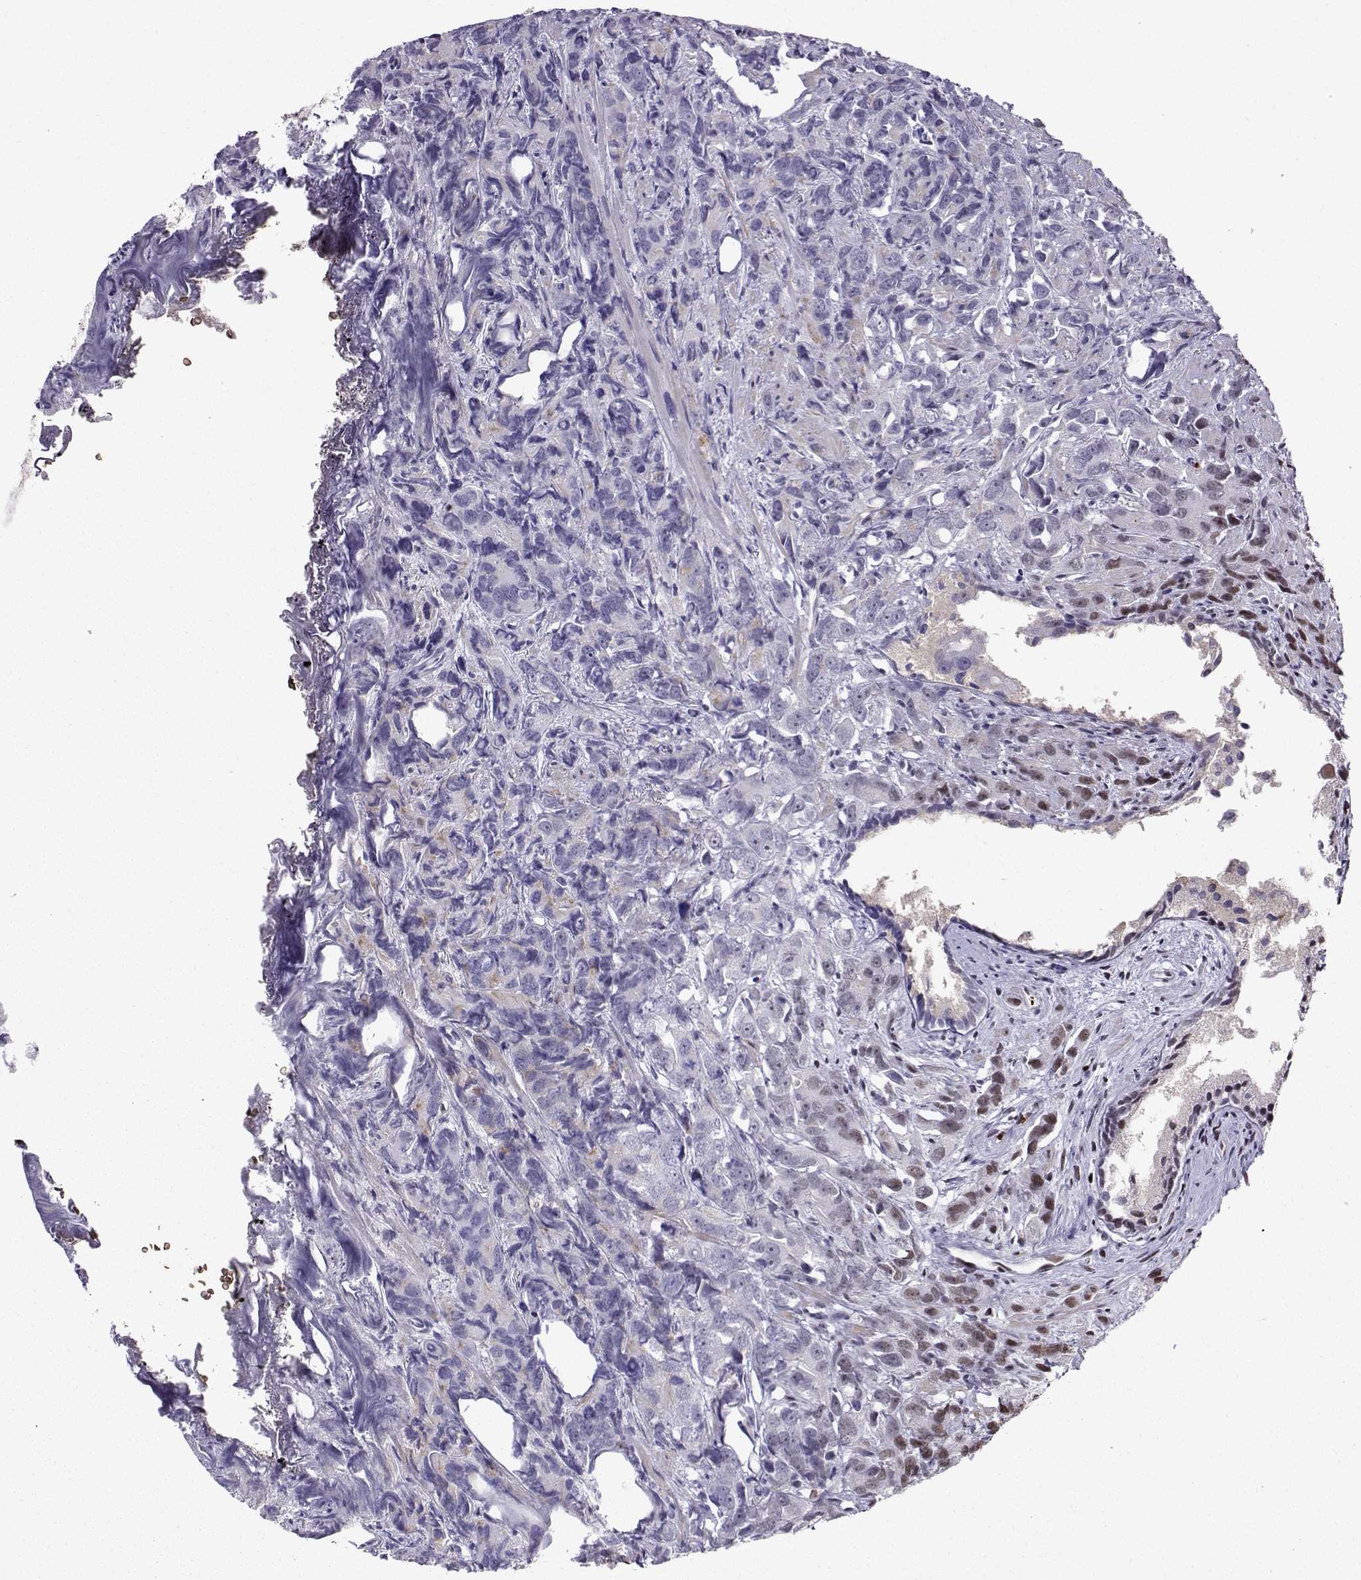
{"staining": {"intensity": "weak", "quantity": "25%-75%", "location": "nuclear"}, "tissue": "prostate cancer", "cell_type": "Tumor cells", "image_type": "cancer", "snomed": [{"axis": "morphology", "description": "Adenocarcinoma, High grade"}, {"axis": "topography", "description": "Prostate"}], "caption": "A brown stain highlights weak nuclear positivity of a protein in human prostate adenocarcinoma (high-grade) tumor cells. The staining was performed using DAB, with brown indicating positive protein expression. Nuclei are stained blue with hematoxylin.", "gene": "CCNK", "patient": {"sex": "male", "age": 90}}